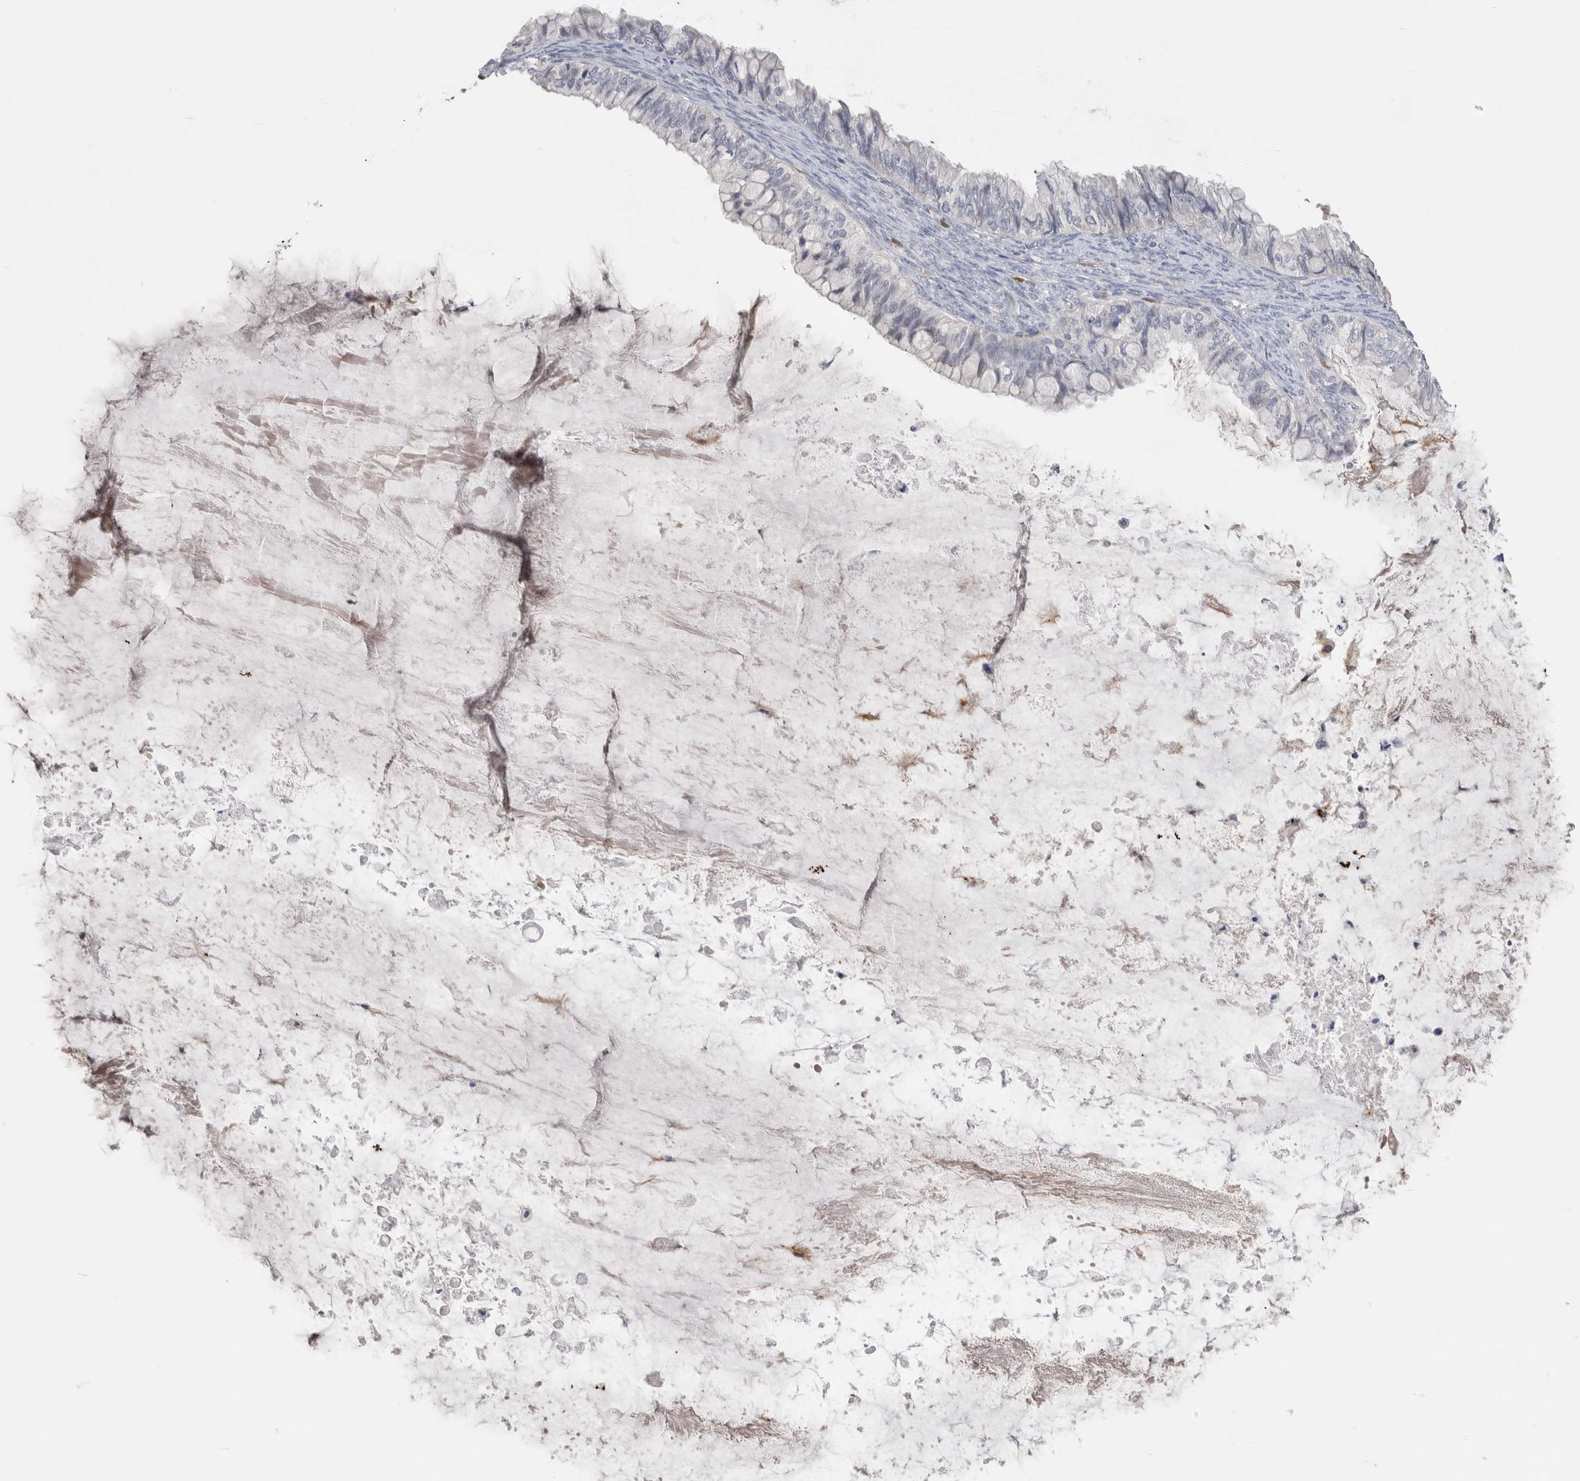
{"staining": {"intensity": "negative", "quantity": "none", "location": "none"}, "tissue": "ovarian cancer", "cell_type": "Tumor cells", "image_type": "cancer", "snomed": [{"axis": "morphology", "description": "Cystadenocarcinoma, mucinous, NOS"}, {"axis": "topography", "description": "Ovary"}], "caption": "DAB (3,3'-diaminobenzidine) immunohistochemical staining of human ovarian cancer (mucinous cystadenocarcinoma) reveals no significant expression in tumor cells. (DAB immunohistochemistry (IHC), high magnification).", "gene": "HPGDS", "patient": {"sex": "female", "age": 80}}